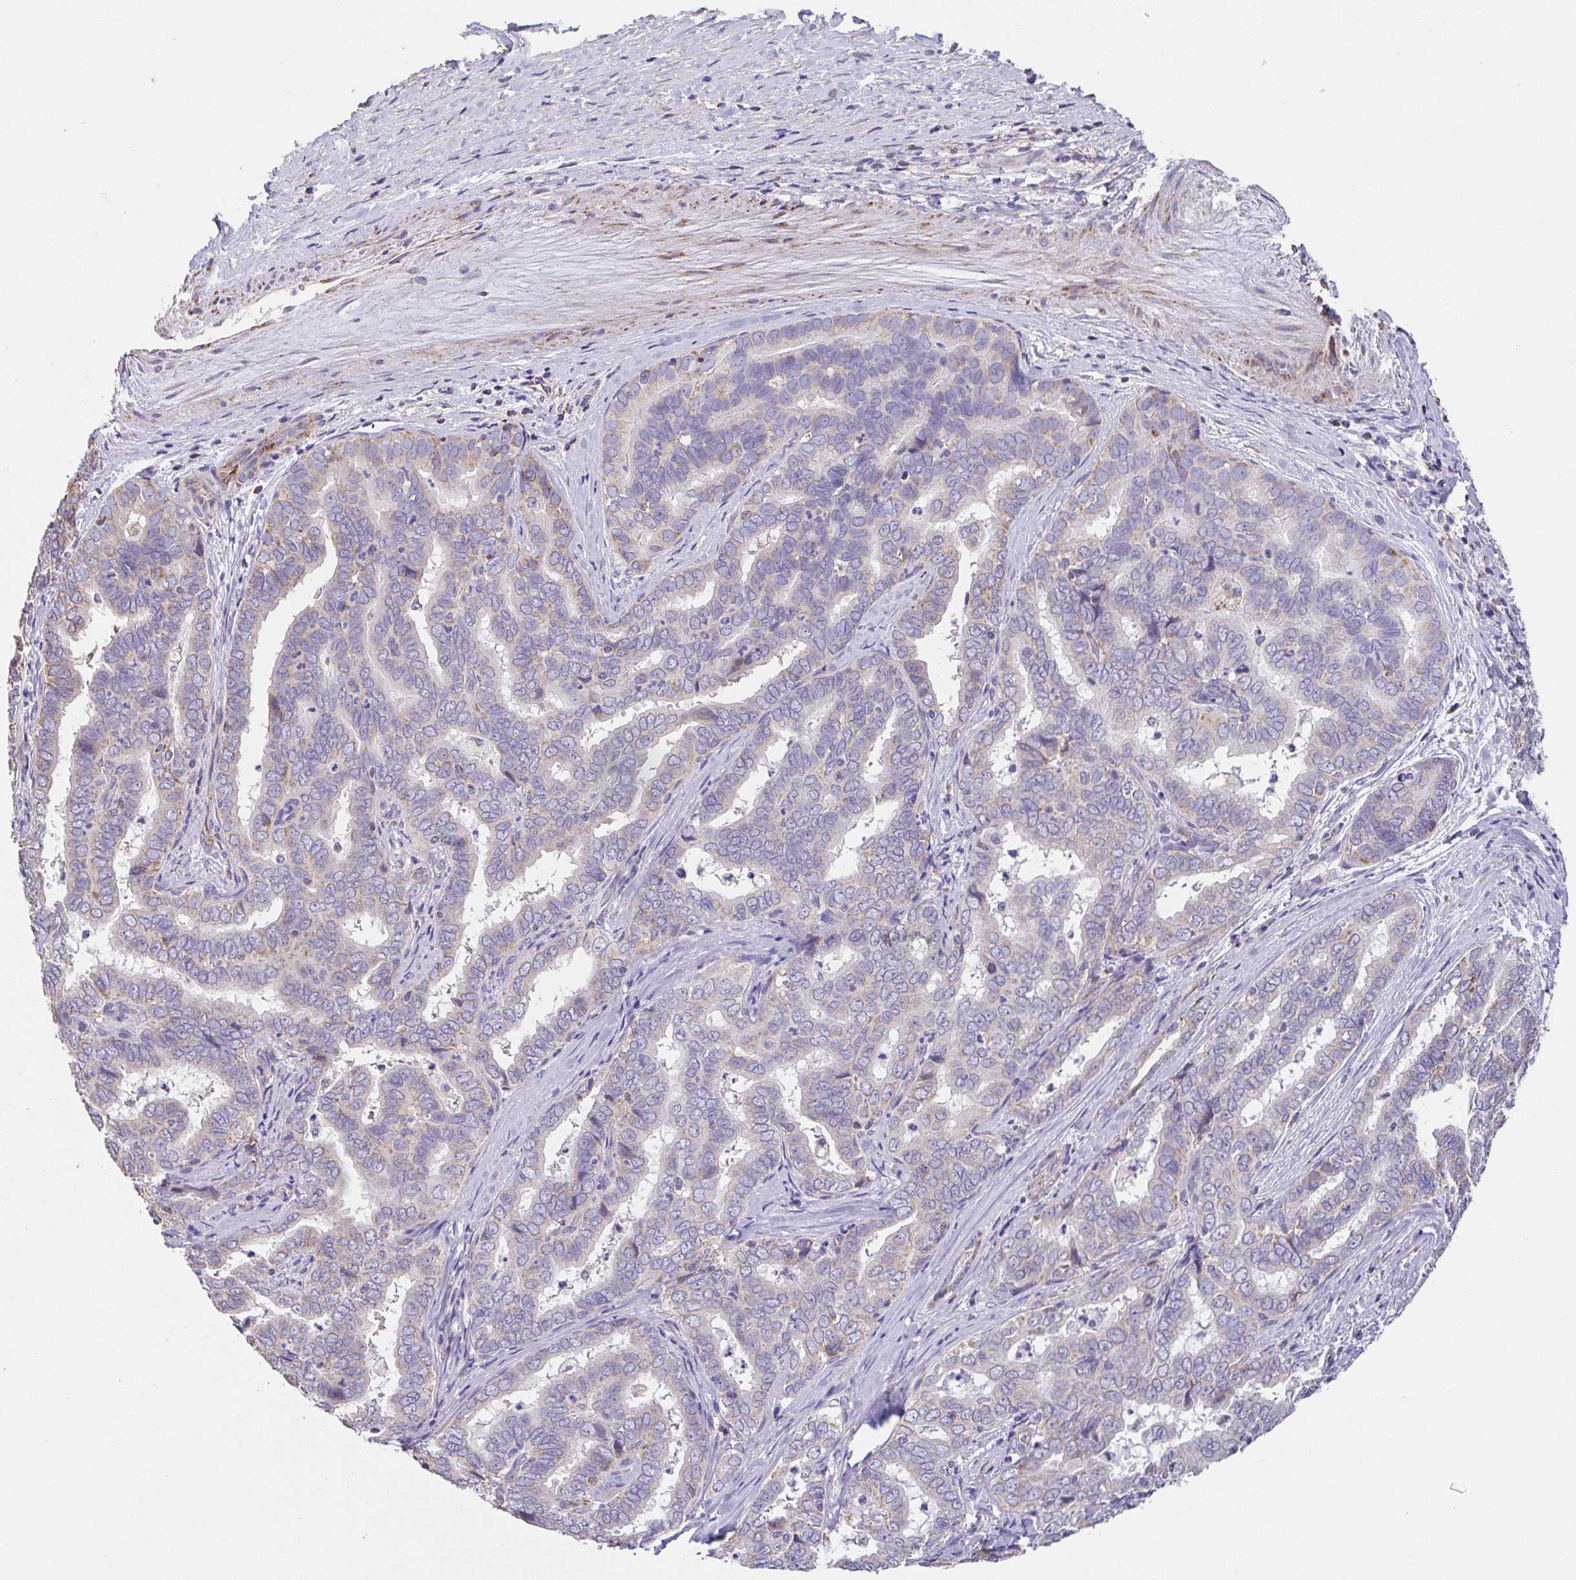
{"staining": {"intensity": "moderate", "quantity": ">75%", "location": "cytoplasmic/membranous"}, "tissue": "liver cancer", "cell_type": "Tumor cells", "image_type": "cancer", "snomed": [{"axis": "morphology", "description": "Cholangiocarcinoma"}, {"axis": "topography", "description": "Liver"}], "caption": "Immunohistochemistry (IHC) staining of liver cholangiocarcinoma, which shows medium levels of moderate cytoplasmic/membranous expression in about >75% of tumor cells indicating moderate cytoplasmic/membranous protein staining. The staining was performed using DAB (brown) for protein detection and nuclei were counterstained in hematoxylin (blue).", "gene": "GINM1", "patient": {"sex": "female", "age": 64}}